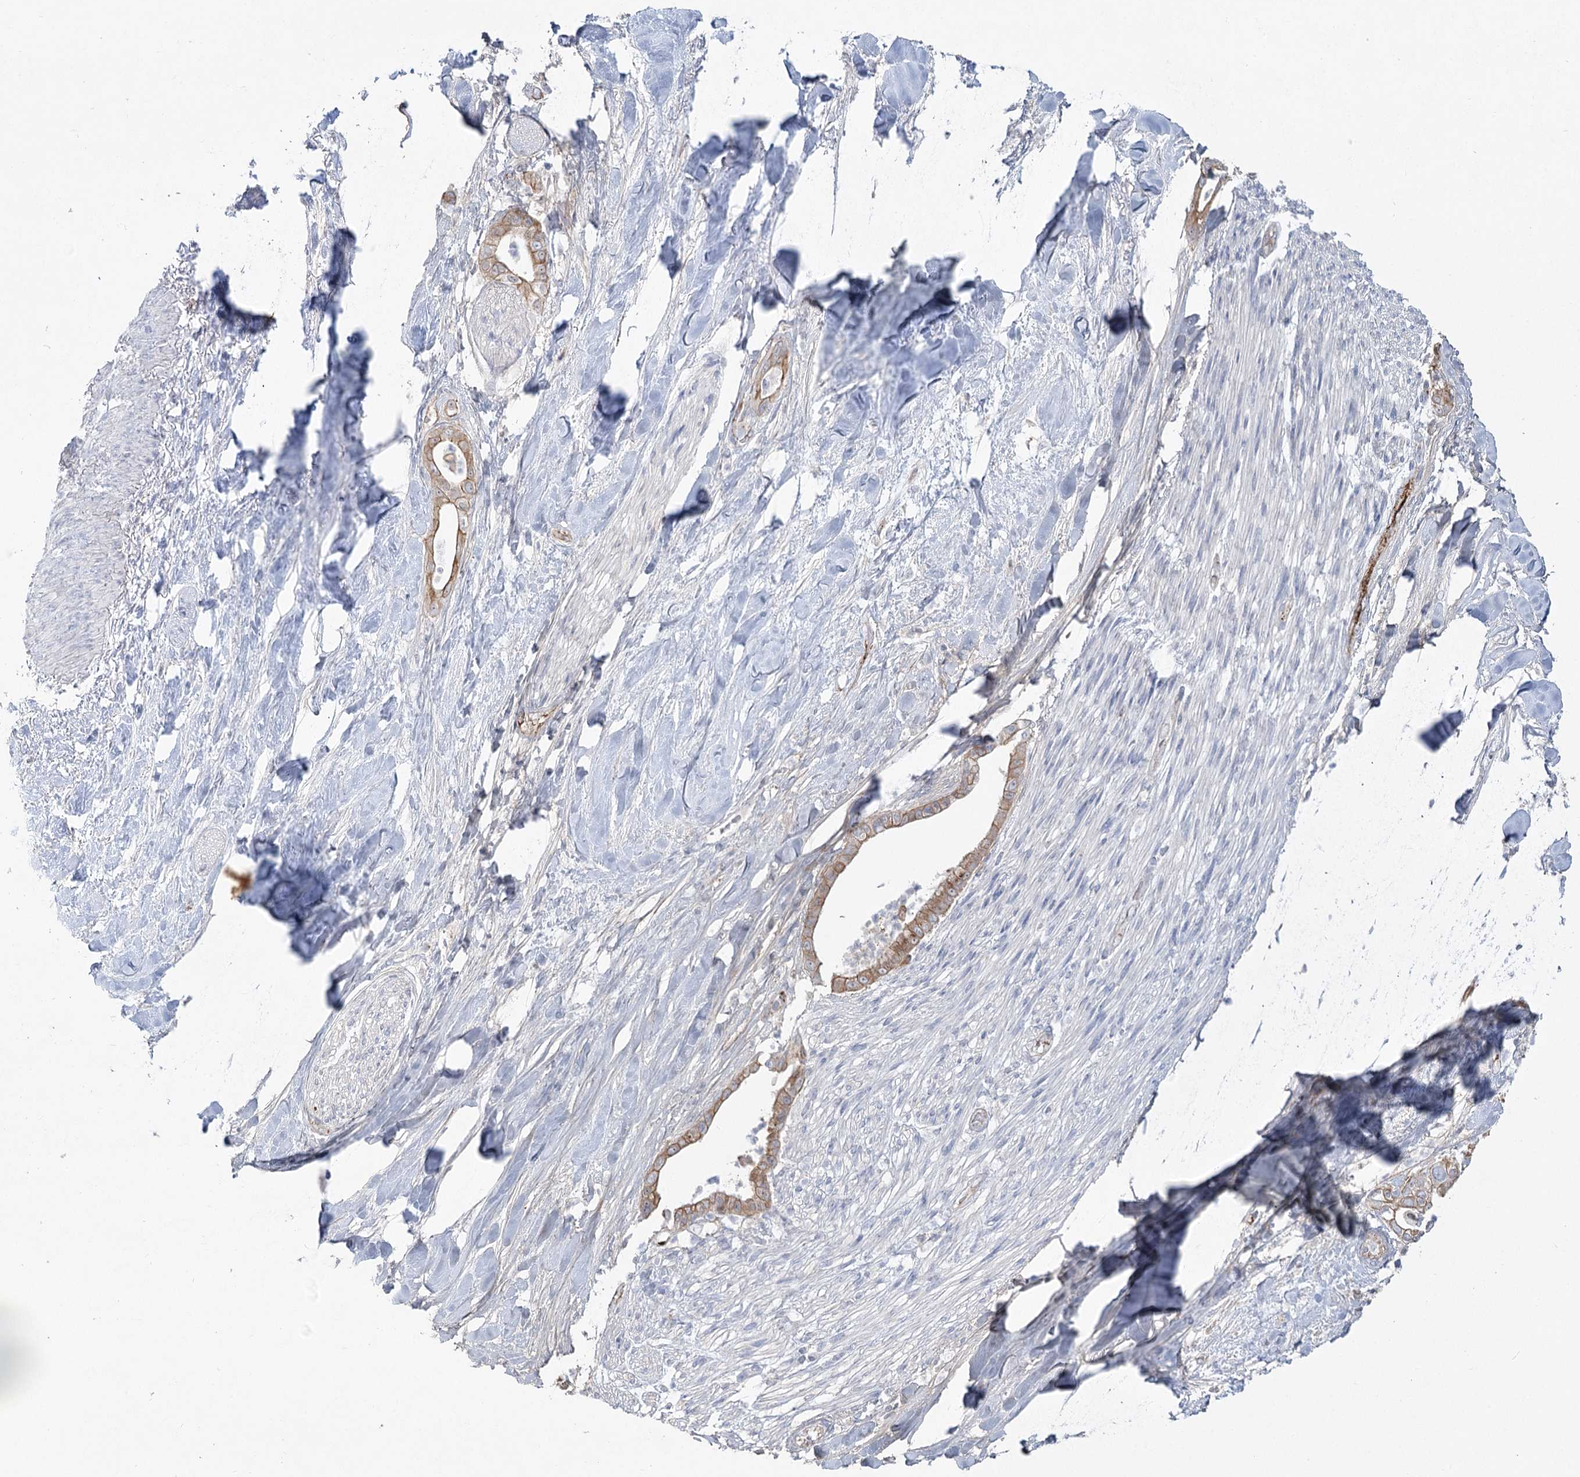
{"staining": {"intensity": "weak", "quantity": ">75%", "location": "cytoplasmic/membranous"}, "tissue": "liver cancer", "cell_type": "Tumor cells", "image_type": "cancer", "snomed": [{"axis": "morphology", "description": "Cholangiocarcinoma"}, {"axis": "topography", "description": "Liver"}], "caption": "Protein analysis of liver cancer (cholangiocarcinoma) tissue reveals weak cytoplasmic/membranous staining in approximately >75% of tumor cells. (DAB IHC with brightfield microscopy, high magnification).", "gene": "KBTBD4", "patient": {"sex": "female", "age": 54}}